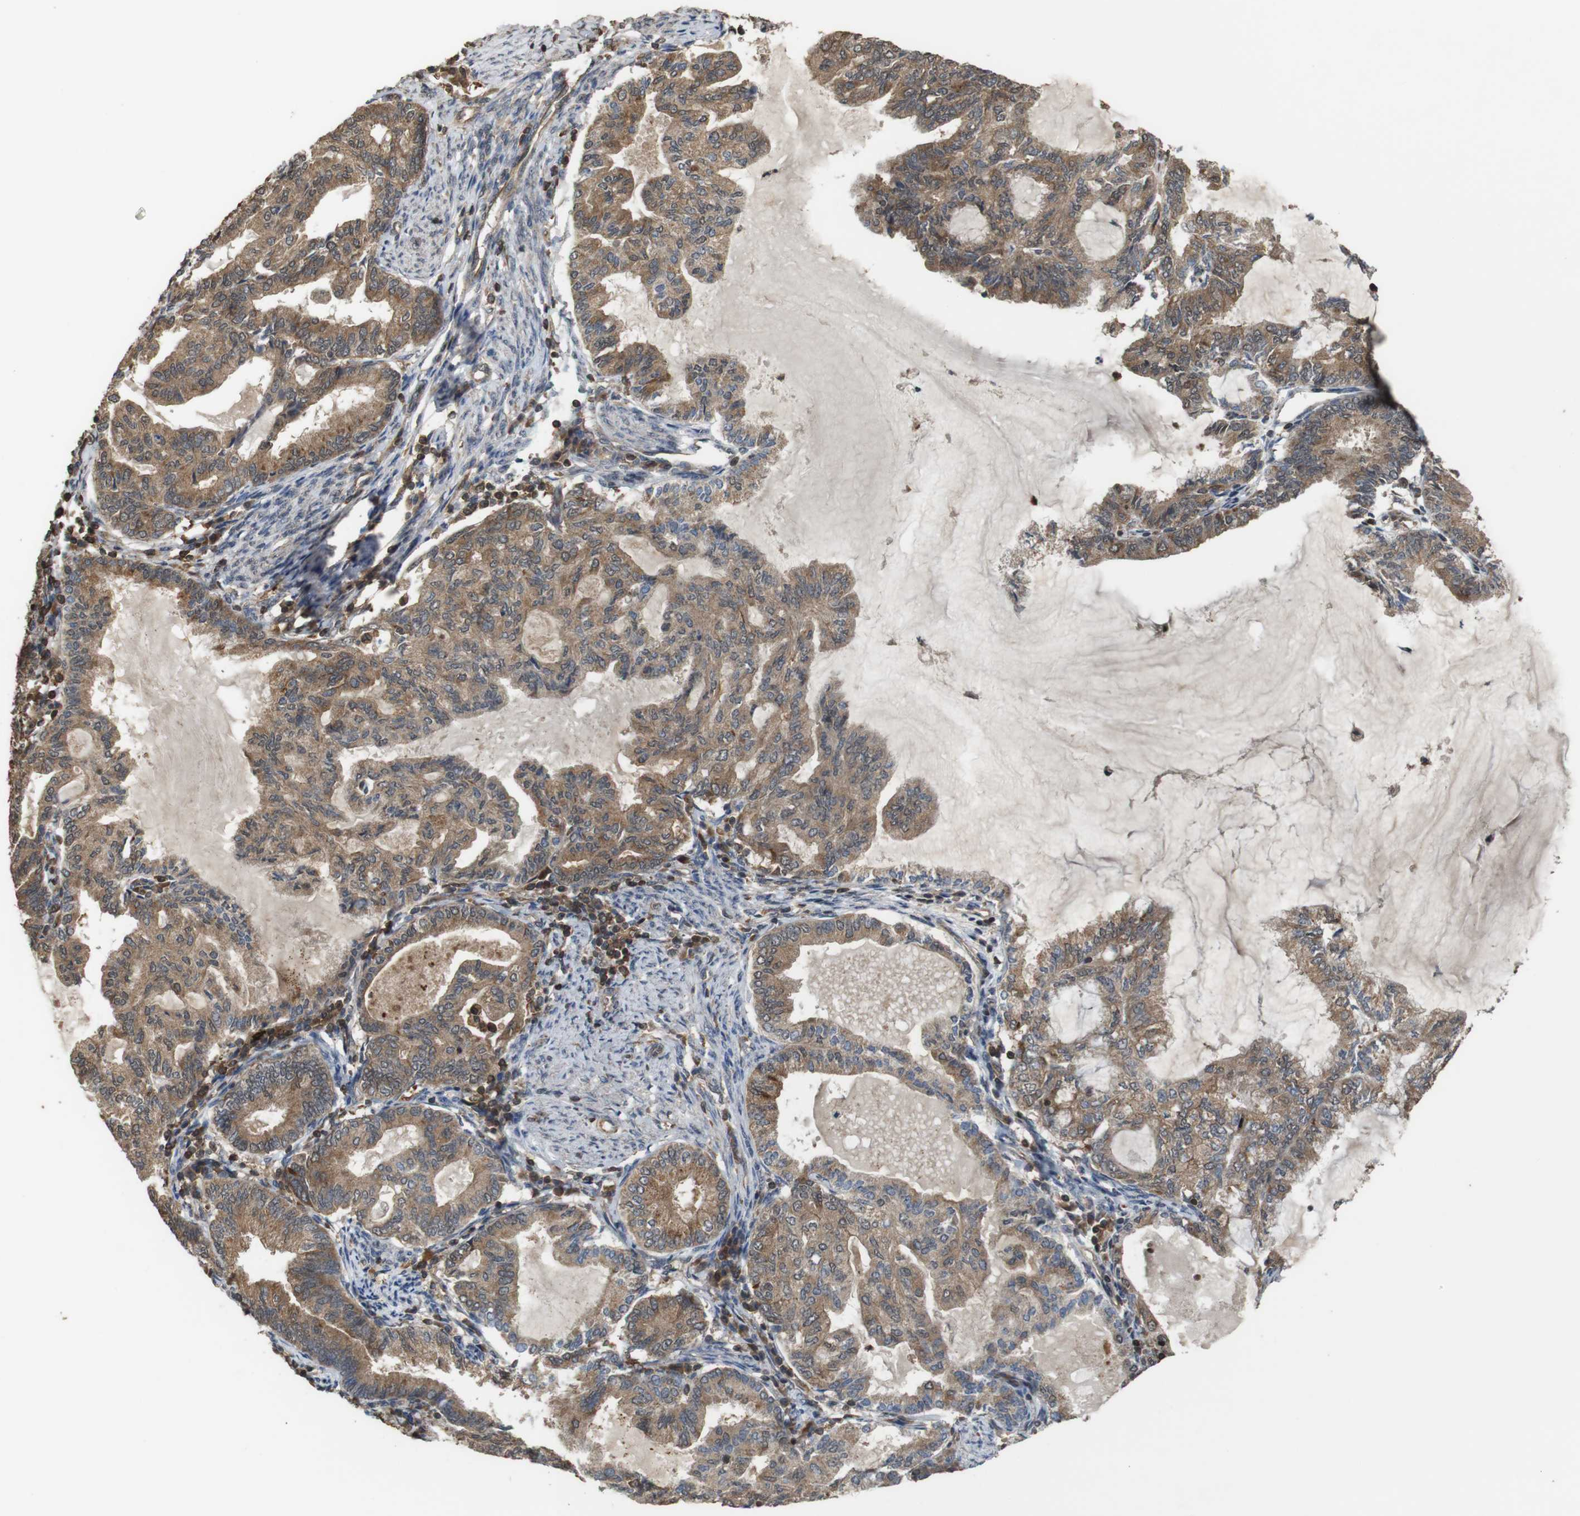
{"staining": {"intensity": "moderate", "quantity": ">75%", "location": "cytoplasmic/membranous"}, "tissue": "endometrial cancer", "cell_type": "Tumor cells", "image_type": "cancer", "snomed": [{"axis": "morphology", "description": "Adenocarcinoma, NOS"}, {"axis": "topography", "description": "Endometrium"}], "caption": "There is medium levels of moderate cytoplasmic/membranous staining in tumor cells of endometrial cancer, as demonstrated by immunohistochemical staining (brown color).", "gene": "BAG4", "patient": {"sex": "female", "age": 86}}